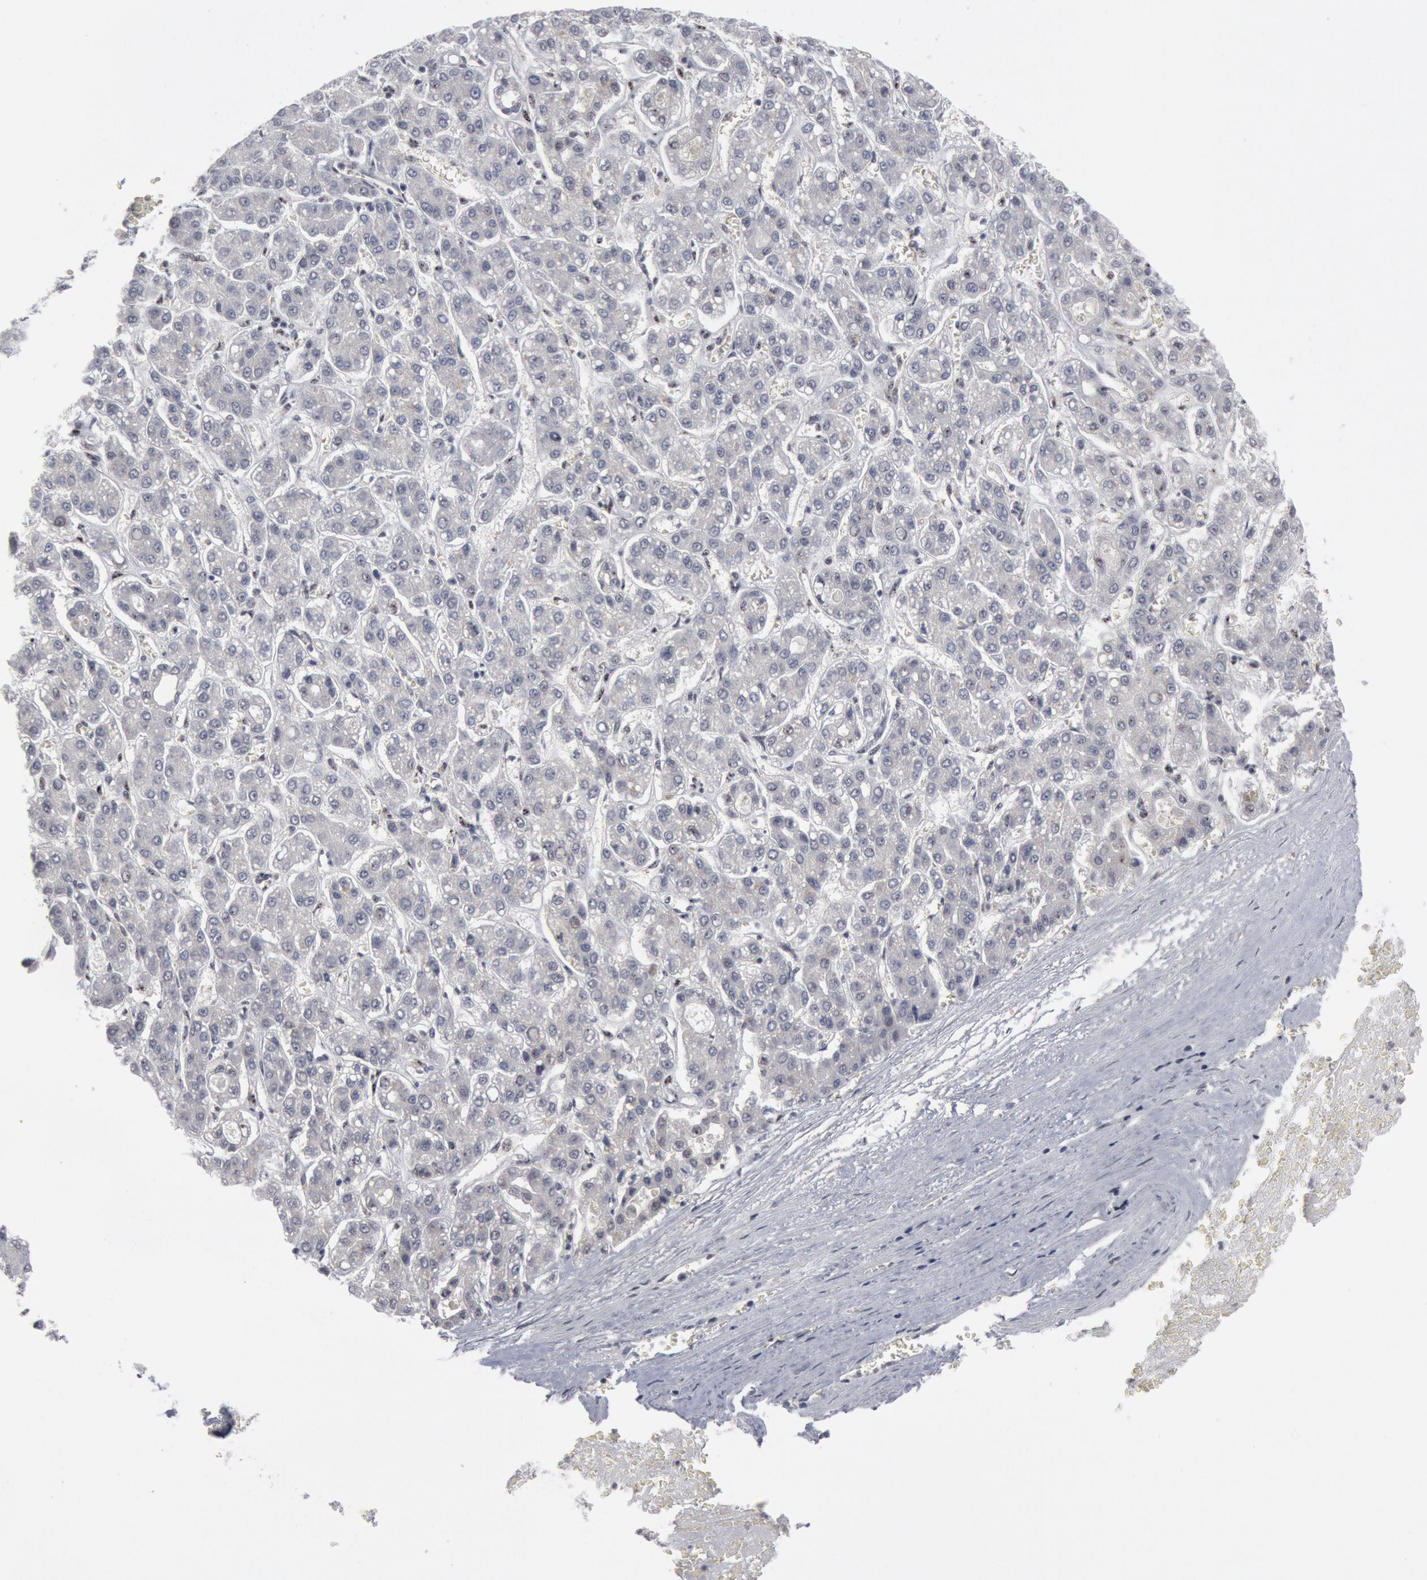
{"staining": {"intensity": "negative", "quantity": "none", "location": "none"}, "tissue": "liver cancer", "cell_type": "Tumor cells", "image_type": "cancer", "snomed": [{"axis": "morphology", "description": "Carcinoma, Hepatocellular, NOS"}, {"axis": "topography", "description": "Liver"}], "caption": "Tumor cells are negative for brown protein staining in hepatocellular carcinoma (liver).", "gene": "FOXO1", "patient": {"sex": "male", "age": 69}}